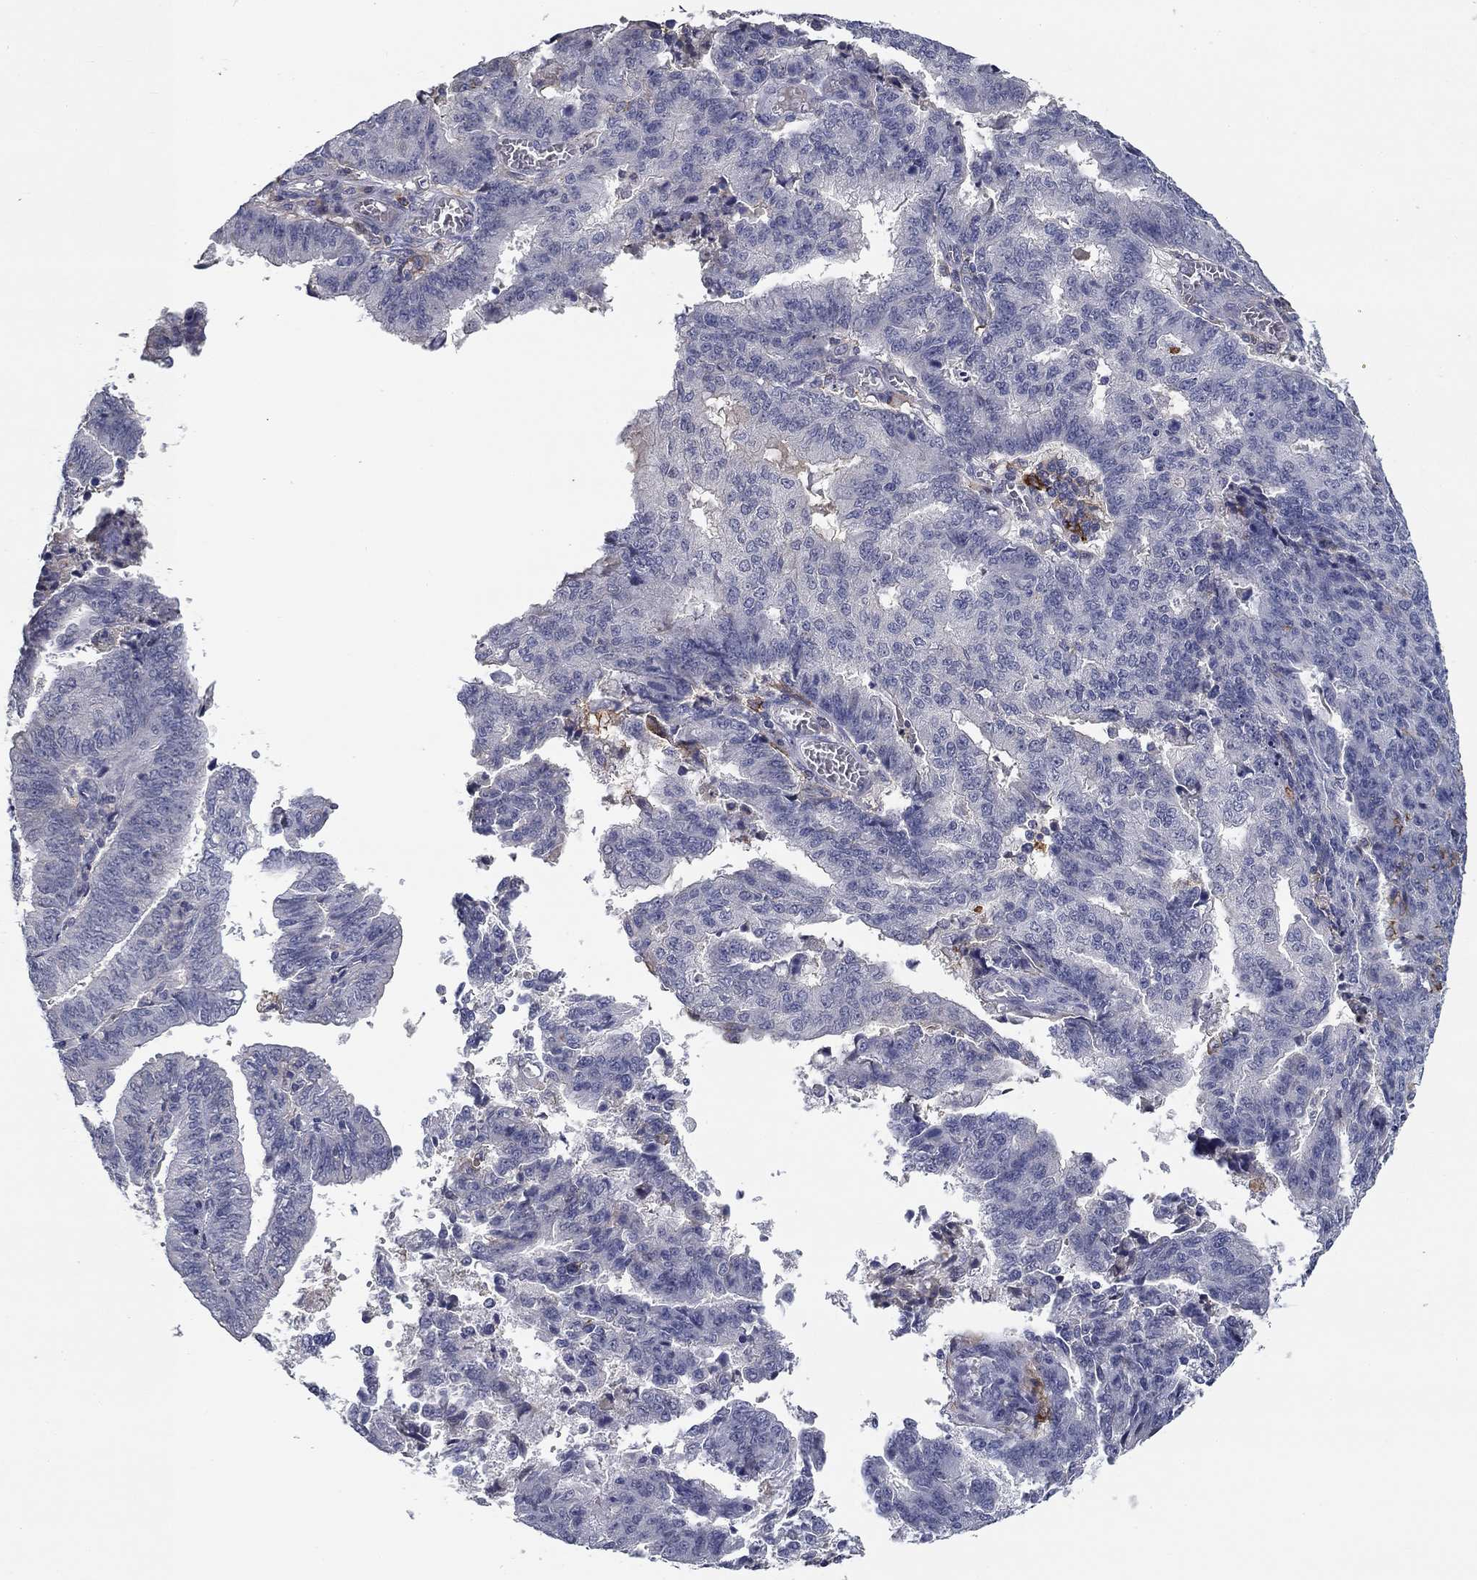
{"staining": {"intensity": "negative", "quantity": "none", "location": "none"}, "tissue": "endometrial cancer", "cell_type": "Tumor cells", "image_type": "cancer", "snomed": [{"axis": "morphology", "description": "Adenocarcinoma, NOS"}, {"axis": "topography", "description": "Endometrium"}], "caption": "There is no significant staining in tumor cells of adenocarcinoma (endometrial). (Brightfield microscopy of DAB IHC at high magnification).", "gene": "CD274", "patient": {"sex": "female", "age": 82}}